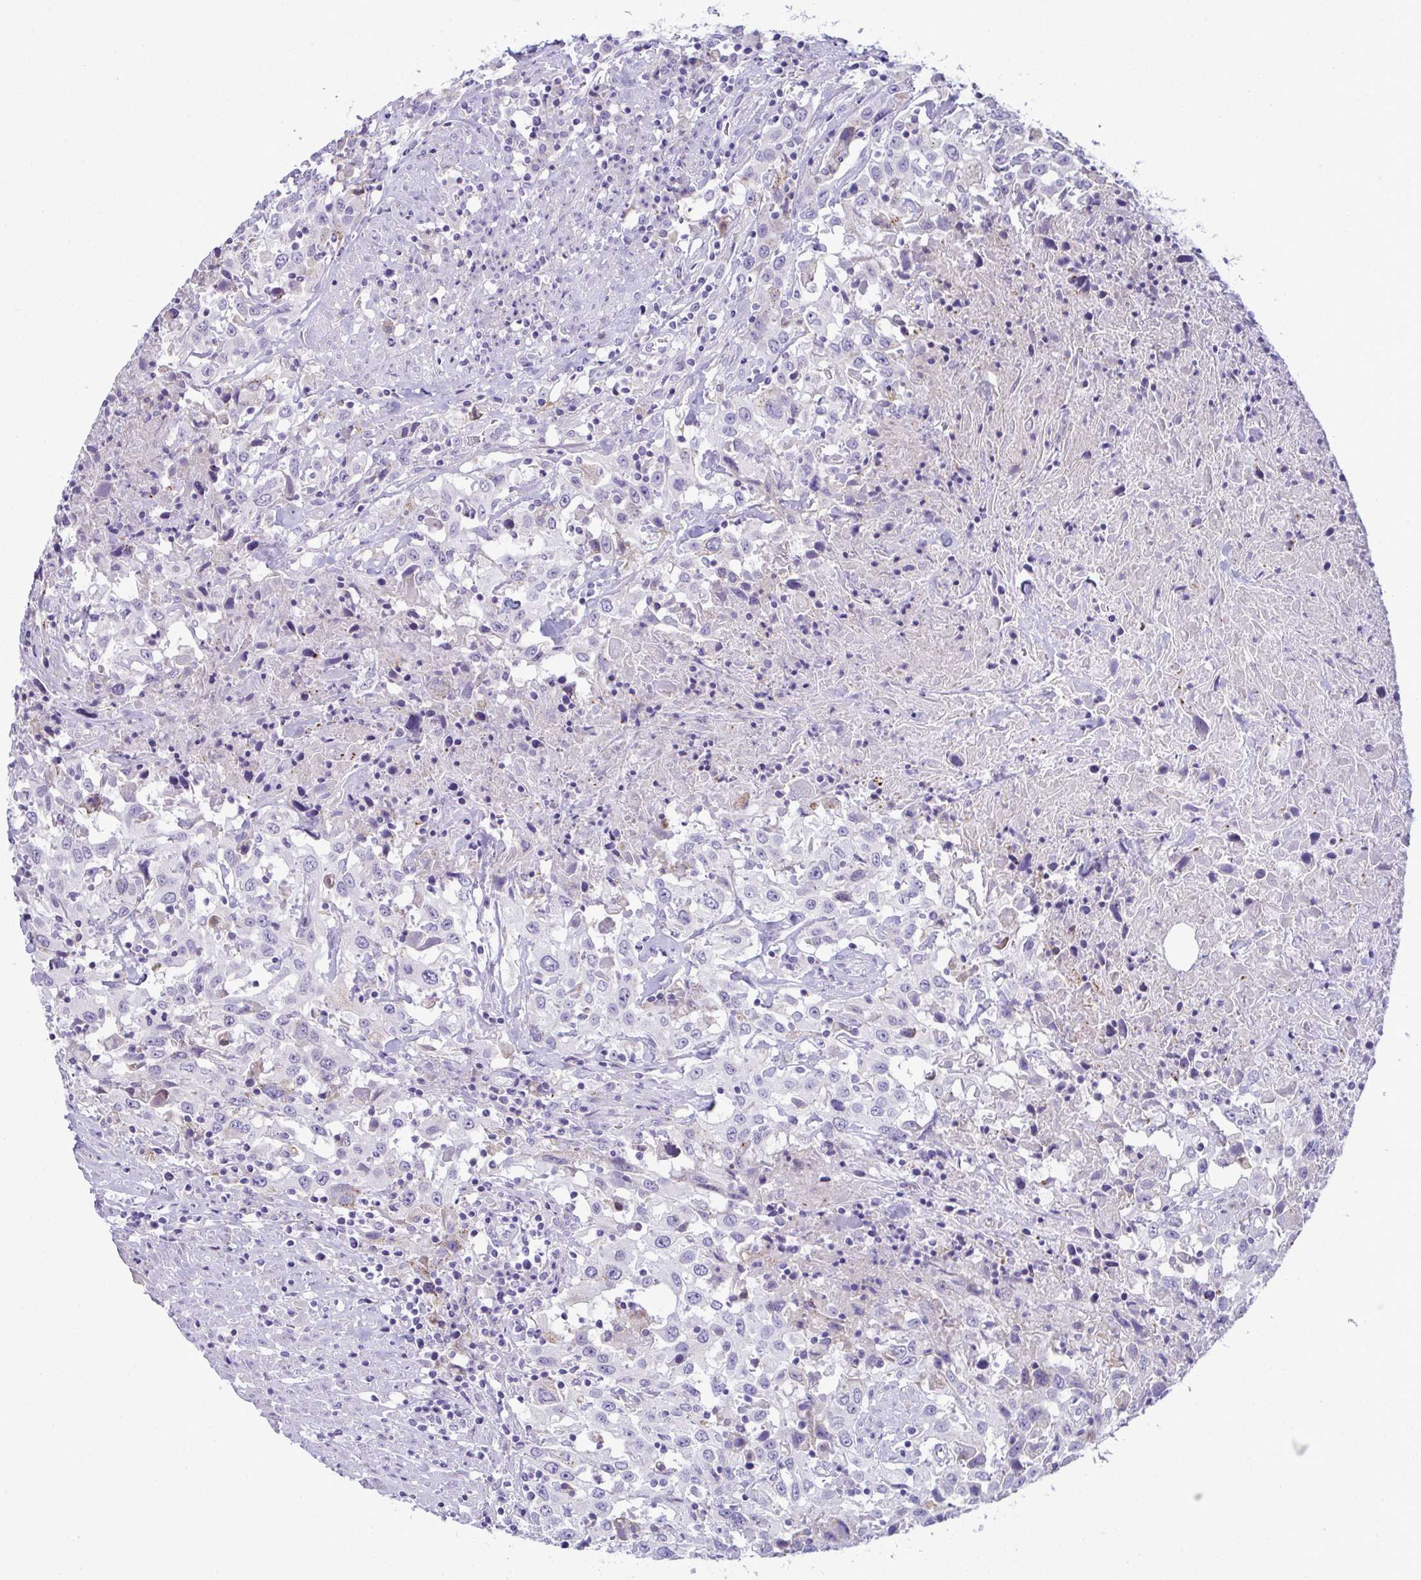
{"staining": {"intensity": "negative", "quantity": "none", "location": "none"}, "tissue": "urothelial cancer", "cell_type": "Tumor cells", "image_type": "cancer", "snomed": [{"axis": "morphology", "description": "Urothelial carcinoma, High grade"}, {"axis": "topography", "description": "Urinary bladder"}], "caption": "IHC micrograph of human urothelial cancer stained for a protein (brown), which demonstrates no positivity in tumor cells.", "gene": "RGPD5", "patient": {"sex": "male", "age": 61}}